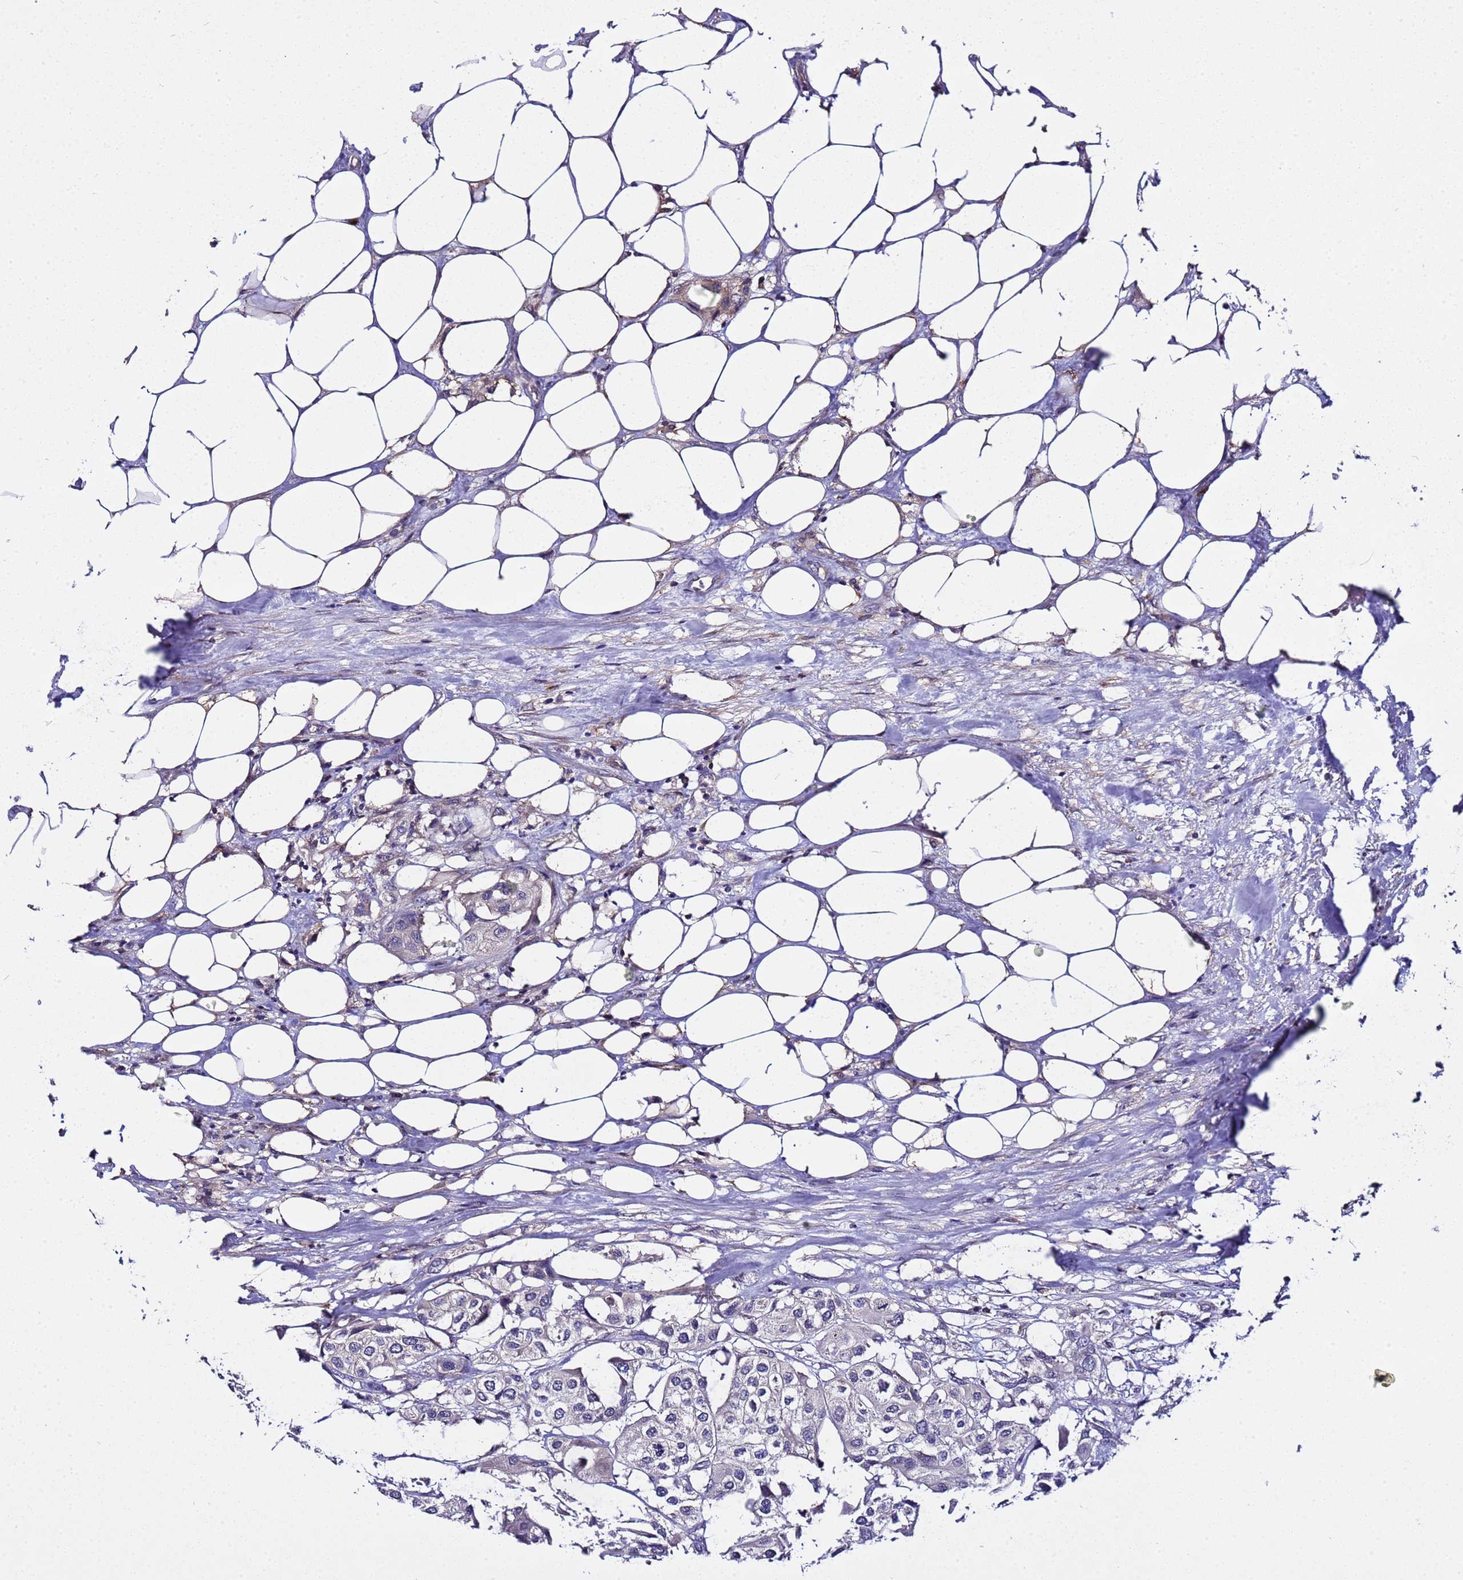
{"staining": {"intensity": "negative", "quantity": "none", "location": "none"}, "tissue": "urothelial cancer", "cell_type": "Tumor cells", "image_type": "cancer", "snomed": [{"axis": "morphology", "description": "Urothelial carcinoma, High grade"}, {"axis": "topography", "description": "Urinary bladder"}], "caption": "Immunohistochemistry micrograph of urothelial cancer stained for a protein (brown), which demonstrates no positivity in tumor cells.", "gene": "PLXDC2", "patient": {"sex": "male", "age": 64}}